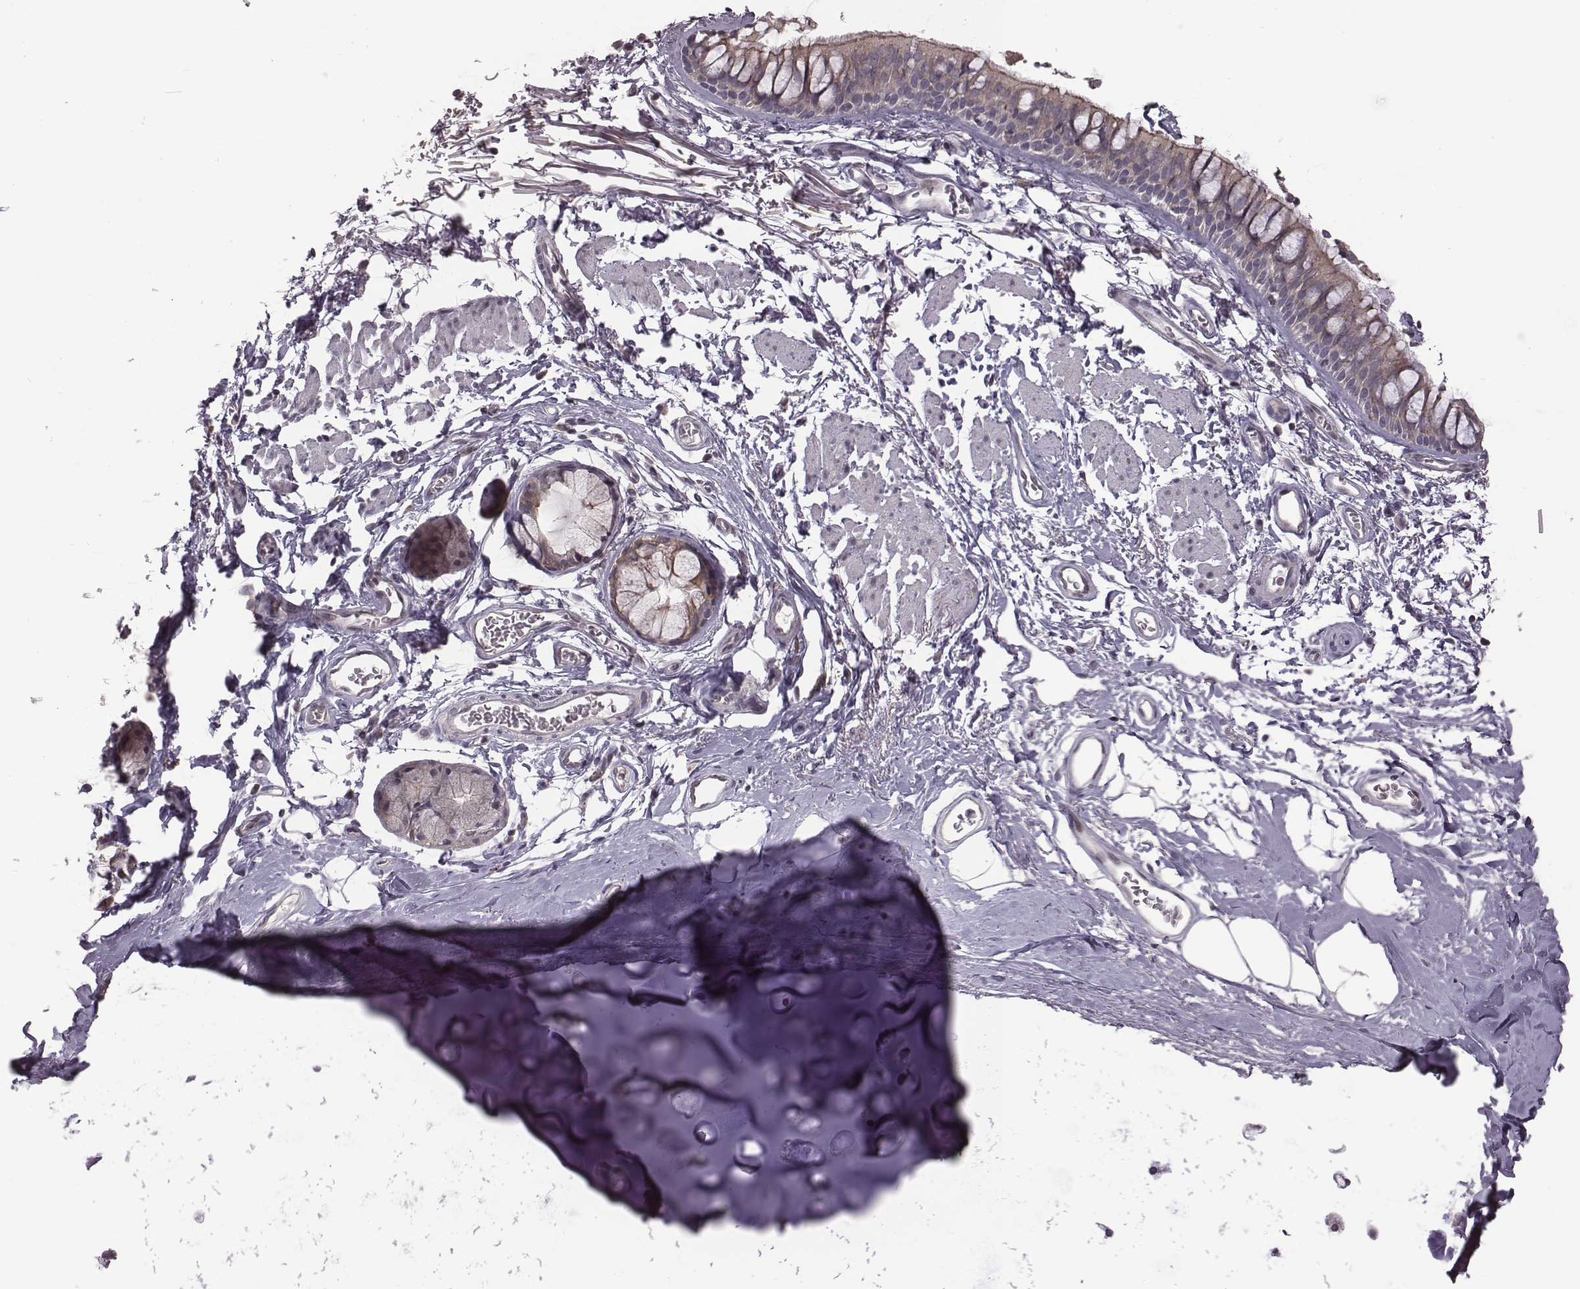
{"staining": {"intensity": "negative", "quantity": "none", "location": "none"}, "tissue": "adipose tissue", "cell_type": "Adipocytes", "image_type": "normal", "snomed": [{"axis": "morphology", "description": "Normal tissue, NOS"}, {"axis": "topography", "description": "Cartilage tissue"}, {"axis": "topography", "description": "Bronchus"}], "caption": "Photomicrograph shows no significant protein staining in adipocytes of unremarkable adipose tissue.", "gene": "BICDL1", "patient": {"sex": "female", "age": 79}}